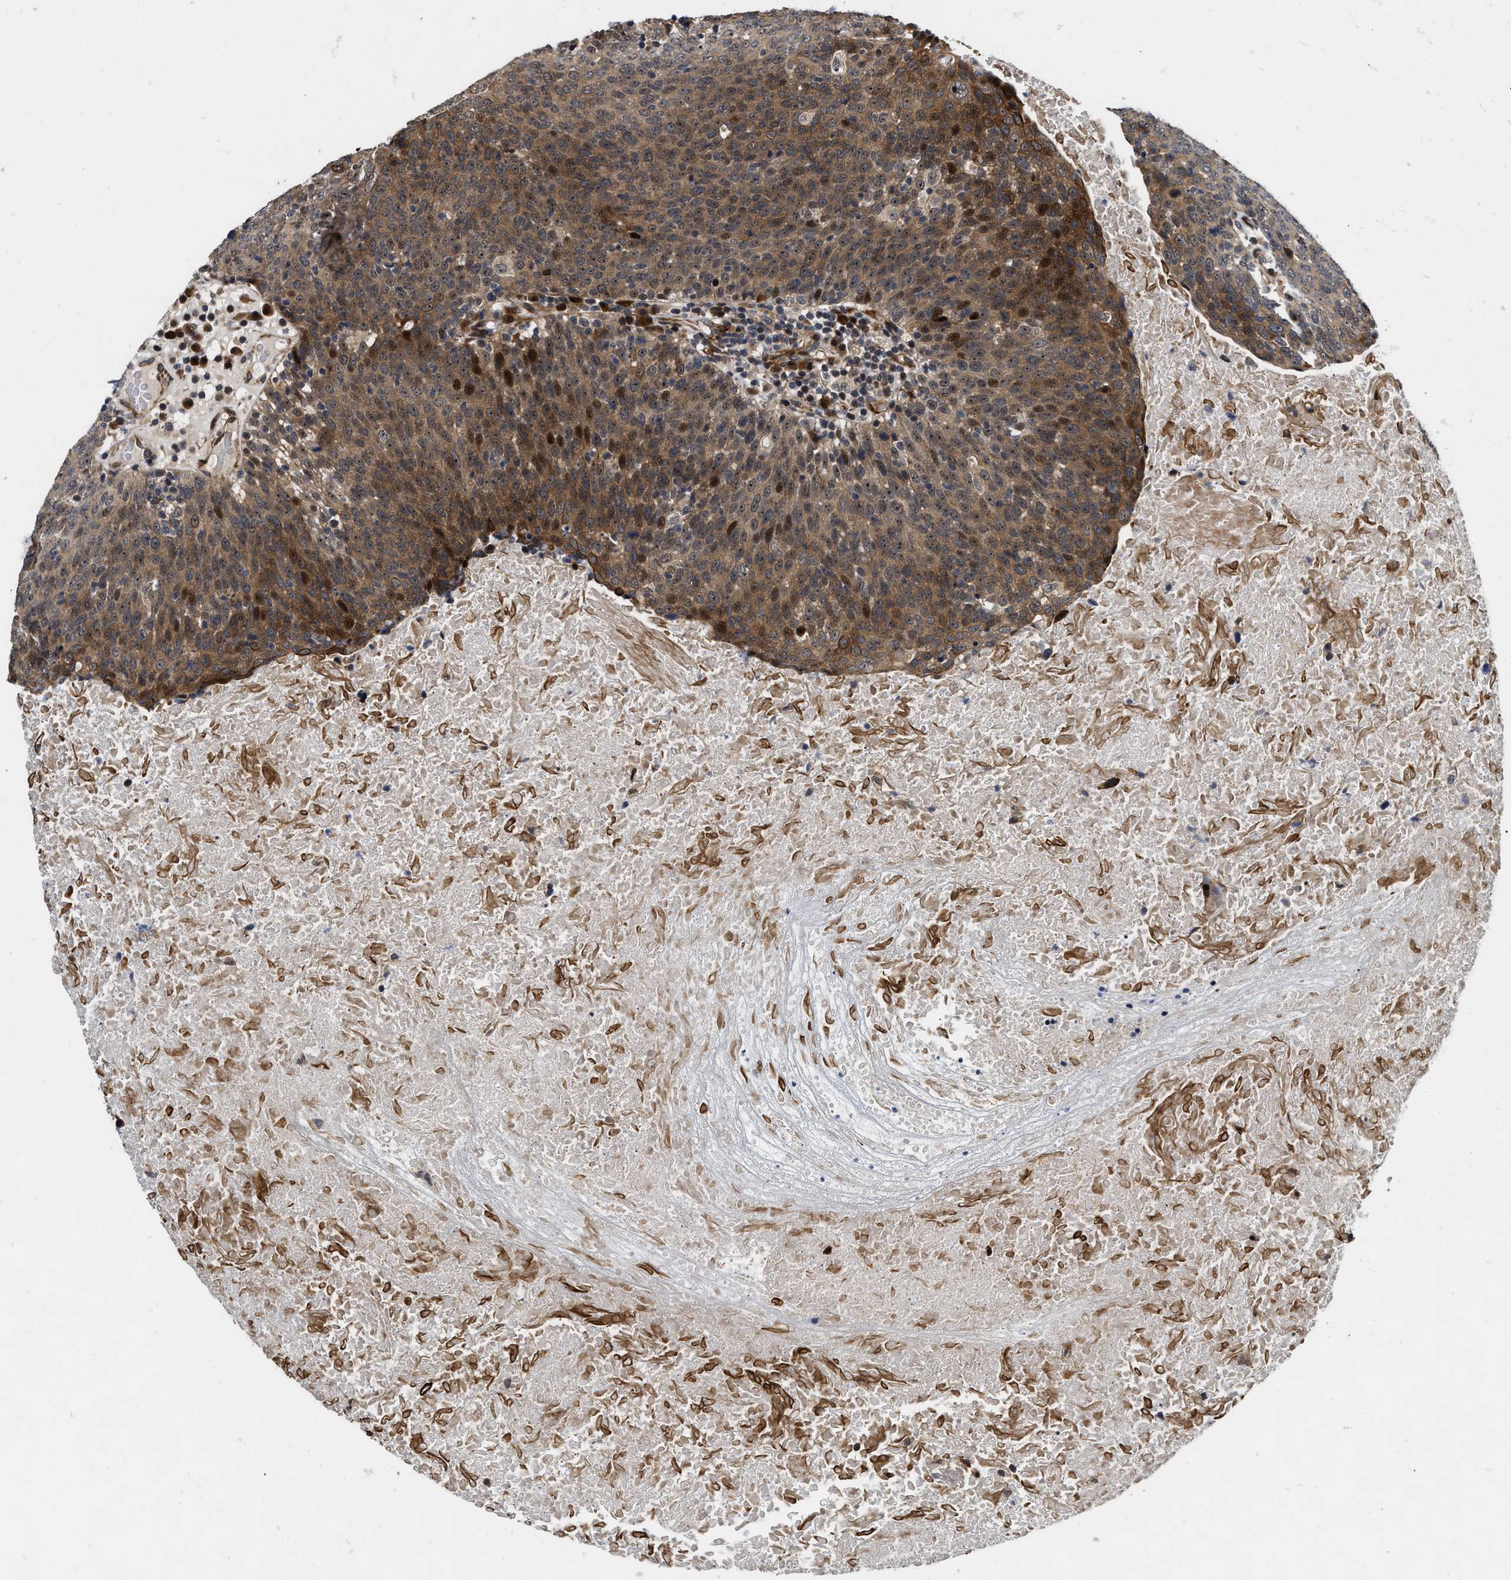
{"staining": {"intensity": "moderate", "quantity": ">75%", "location": "cytoplasmic/membranous,nuclear"}, "tissue": "head and neck cancer", "cell_type": "Tumor cells", "image_type": "cancer", "snomed": [{"axis": "morphology", "description": "Squamous cell carcinoma, NOS"}, {"axis": "morphology", "description": "Squamous cell carcinoma, metastatic, NOS"}, {"axis": "topography", "description": "Lymph node"}, {"axis": "topography", "description": "Head-Neck"}], "caption": "Immunohistochemistry image of neoplastic tissue: metastatic squamous cell carcinoma (head and neck) stained using immunohistochemistry shows medium levels of moderate protein expression localized specifically in the cytoplasmic/membranous and nuclear of tumor cells, appearing as a cytoplasmic/membranous and nuclear brown color.", "gene": "ALDH3A2", "patient": {"sex": "male", "age": 62}}